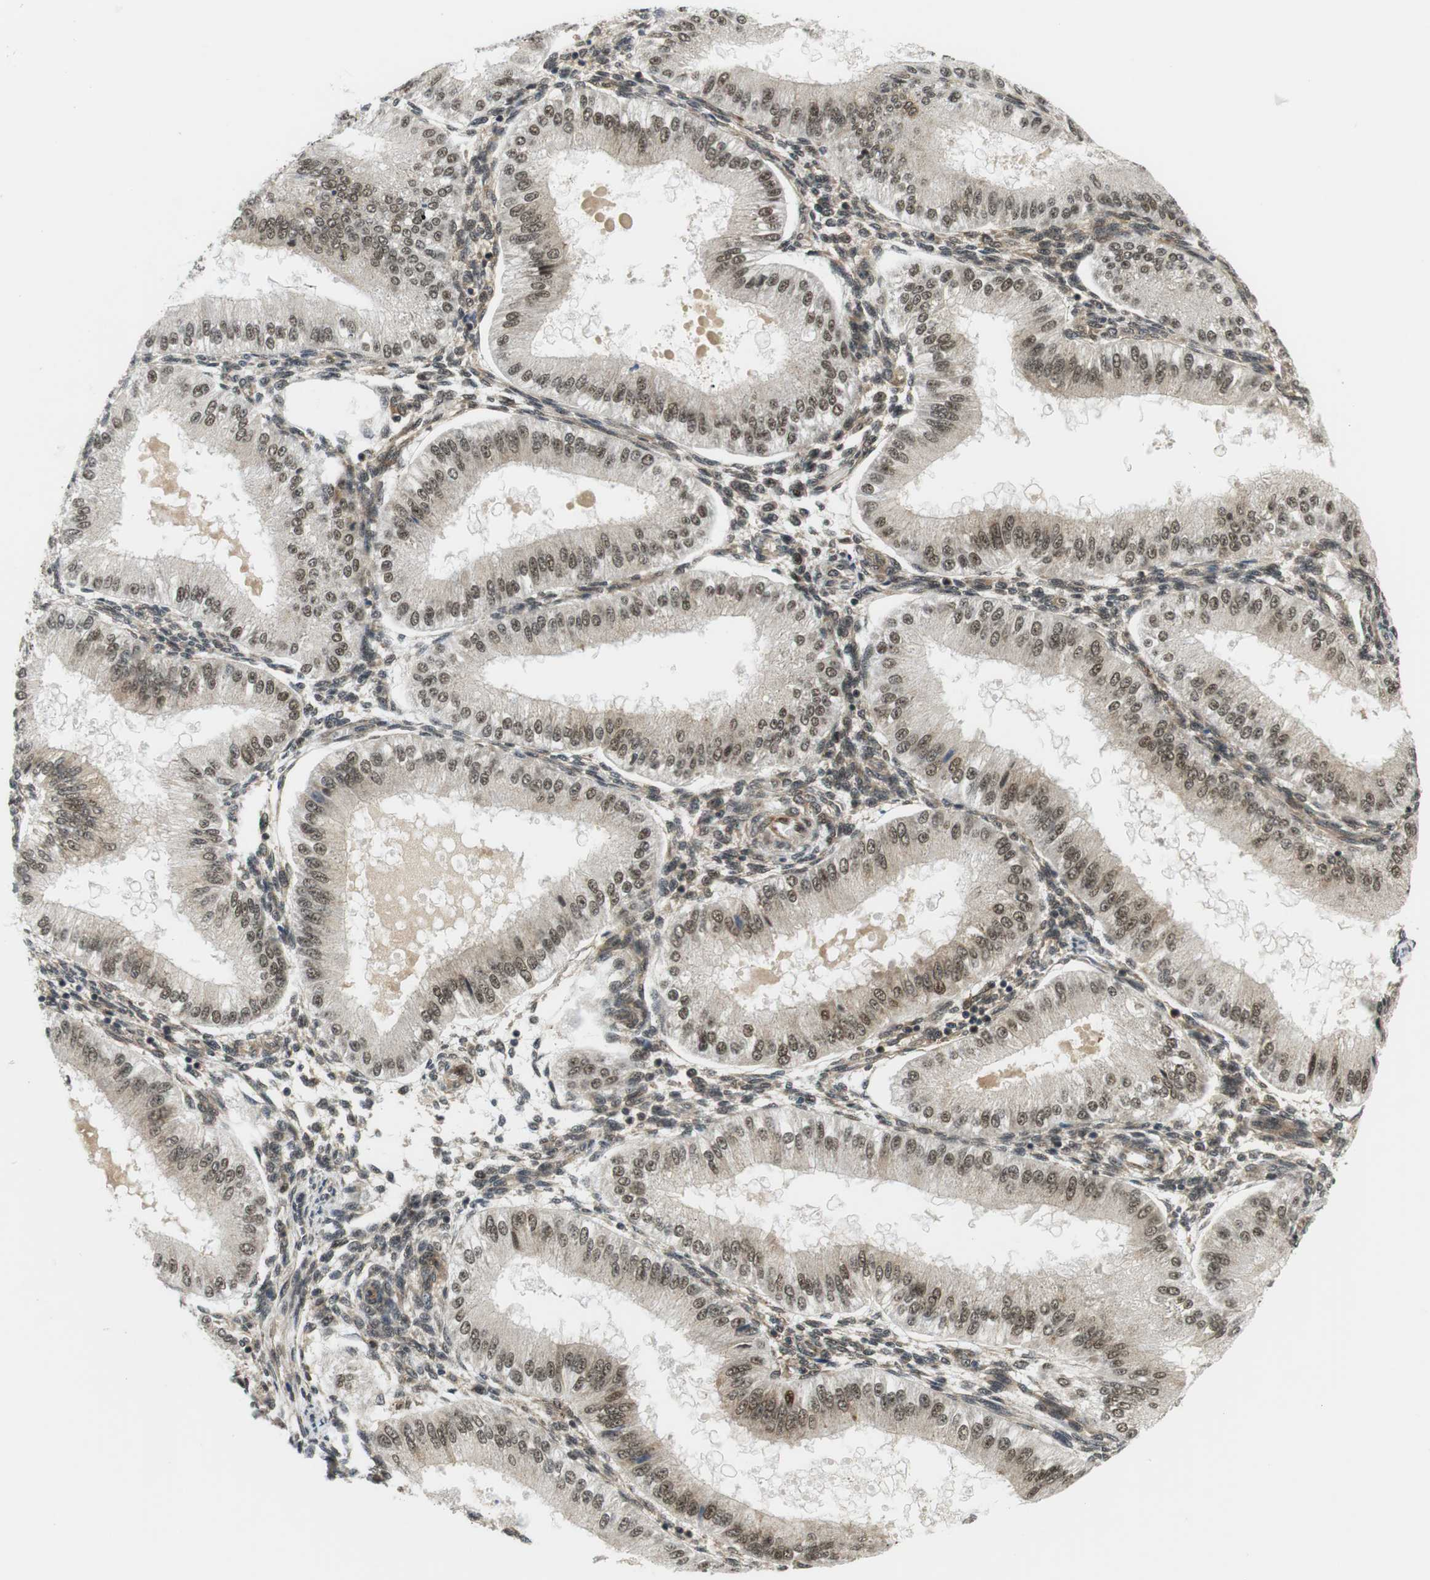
{"staining": {"intensity": "moderate", "quantity": "25%-75%", "location": "cytoplasmic/membranous,nuclear"}, "tissue": "endometrium", "cell_type": "Cells in endometrial stroma", "image_type": "normal", "snomed": [{"axis": "morphology", "description": "Normal tissue, NOS"}, {"axis": "topography", "description": "Endometrium"}], "caption": "Endometrium stained for a protein shows moderate cytoplasmic/membranous,nuclear positivity in cells in endometrial stroma. The protein is stained brown, and the nuclei are stained in blue (DAB (3,3'-diaminobenzidine) IHC with brightfield microscopy, high magnification).", "gene": "CSNK2B", "patient": {"sex": "female", "age": 39}}